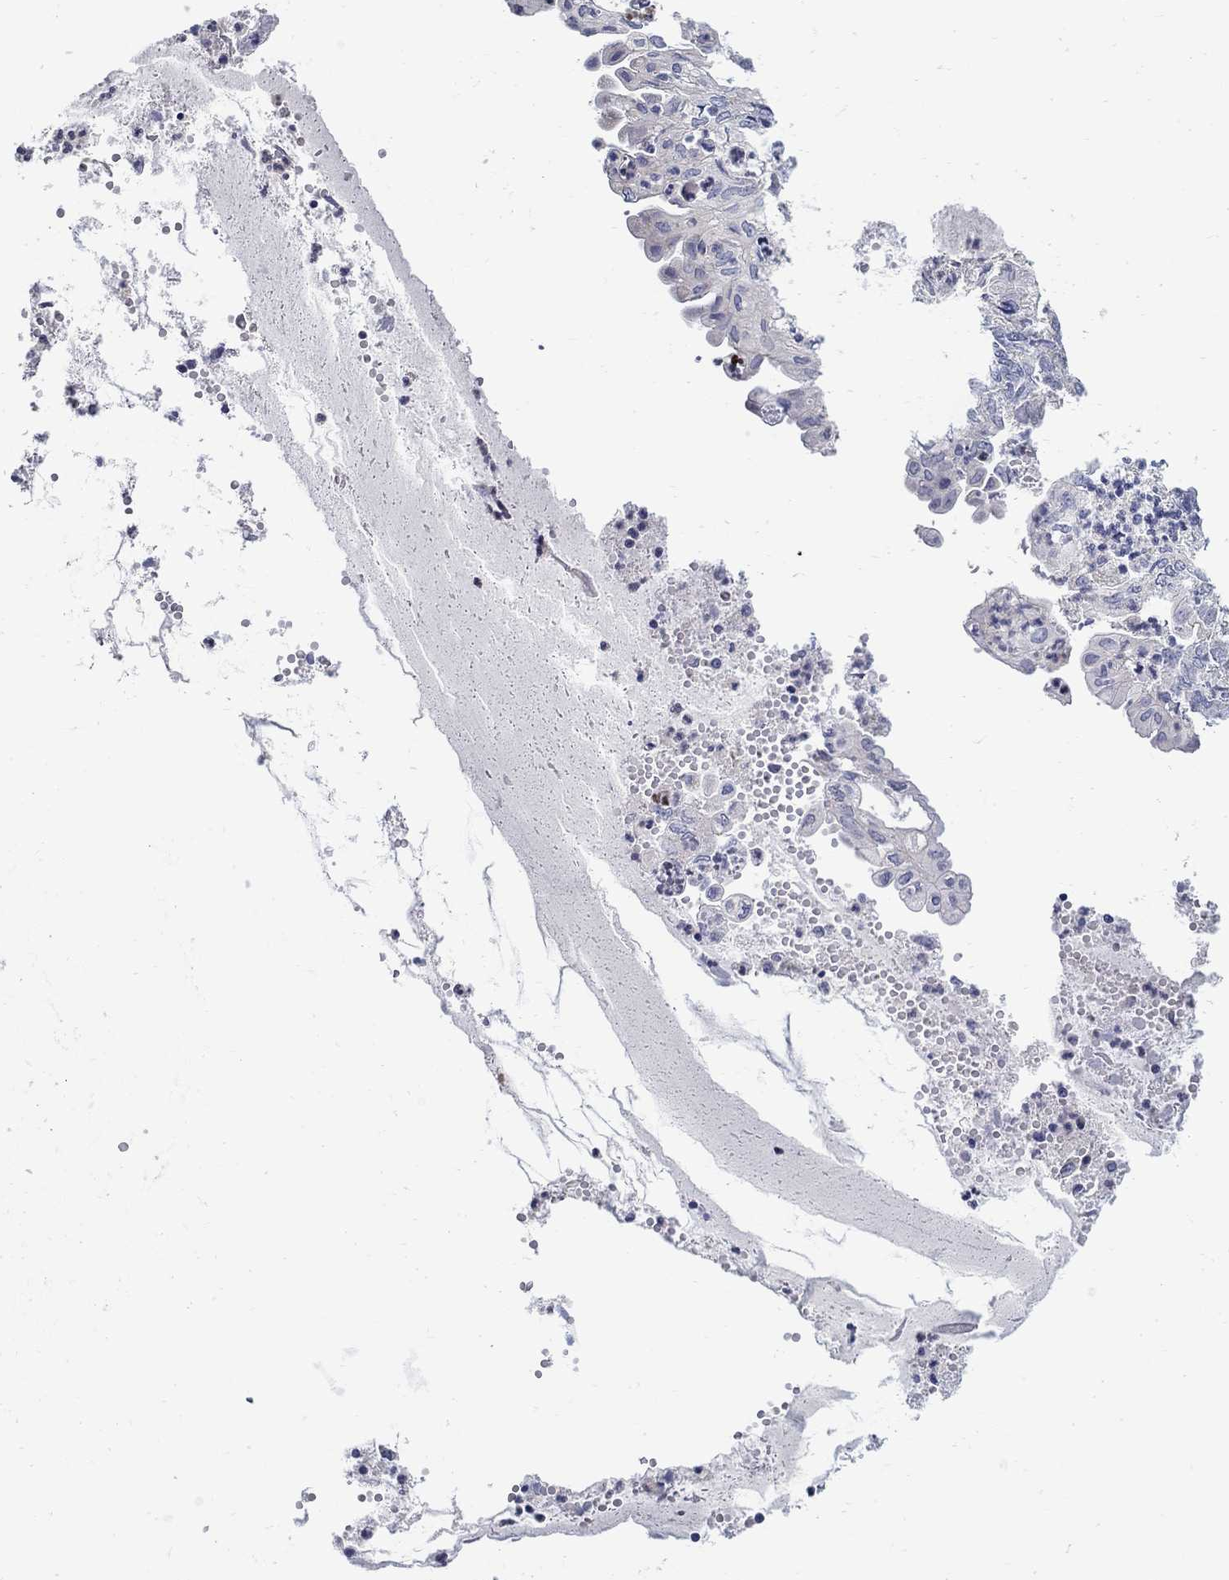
{"staining": {"intensity": "negative", "quantity": "none", "location": "none"}, "tissue": "endometrial cancer", "cell_type": "Tumor cells", "image_type": "cancer", "snomed": [{"axis": "morphology", "description": "Adenocarcinoma, NOS"}, {"axis": "topography", "description": "Endometrium"}], "caption": "Immunohistochemical staining of endometrial cancer (adenocarcinoma) exhibits no significant staining in tumor cells.", "gene": "ABCA4", "patient": {"sex": "female", "age": 68}}